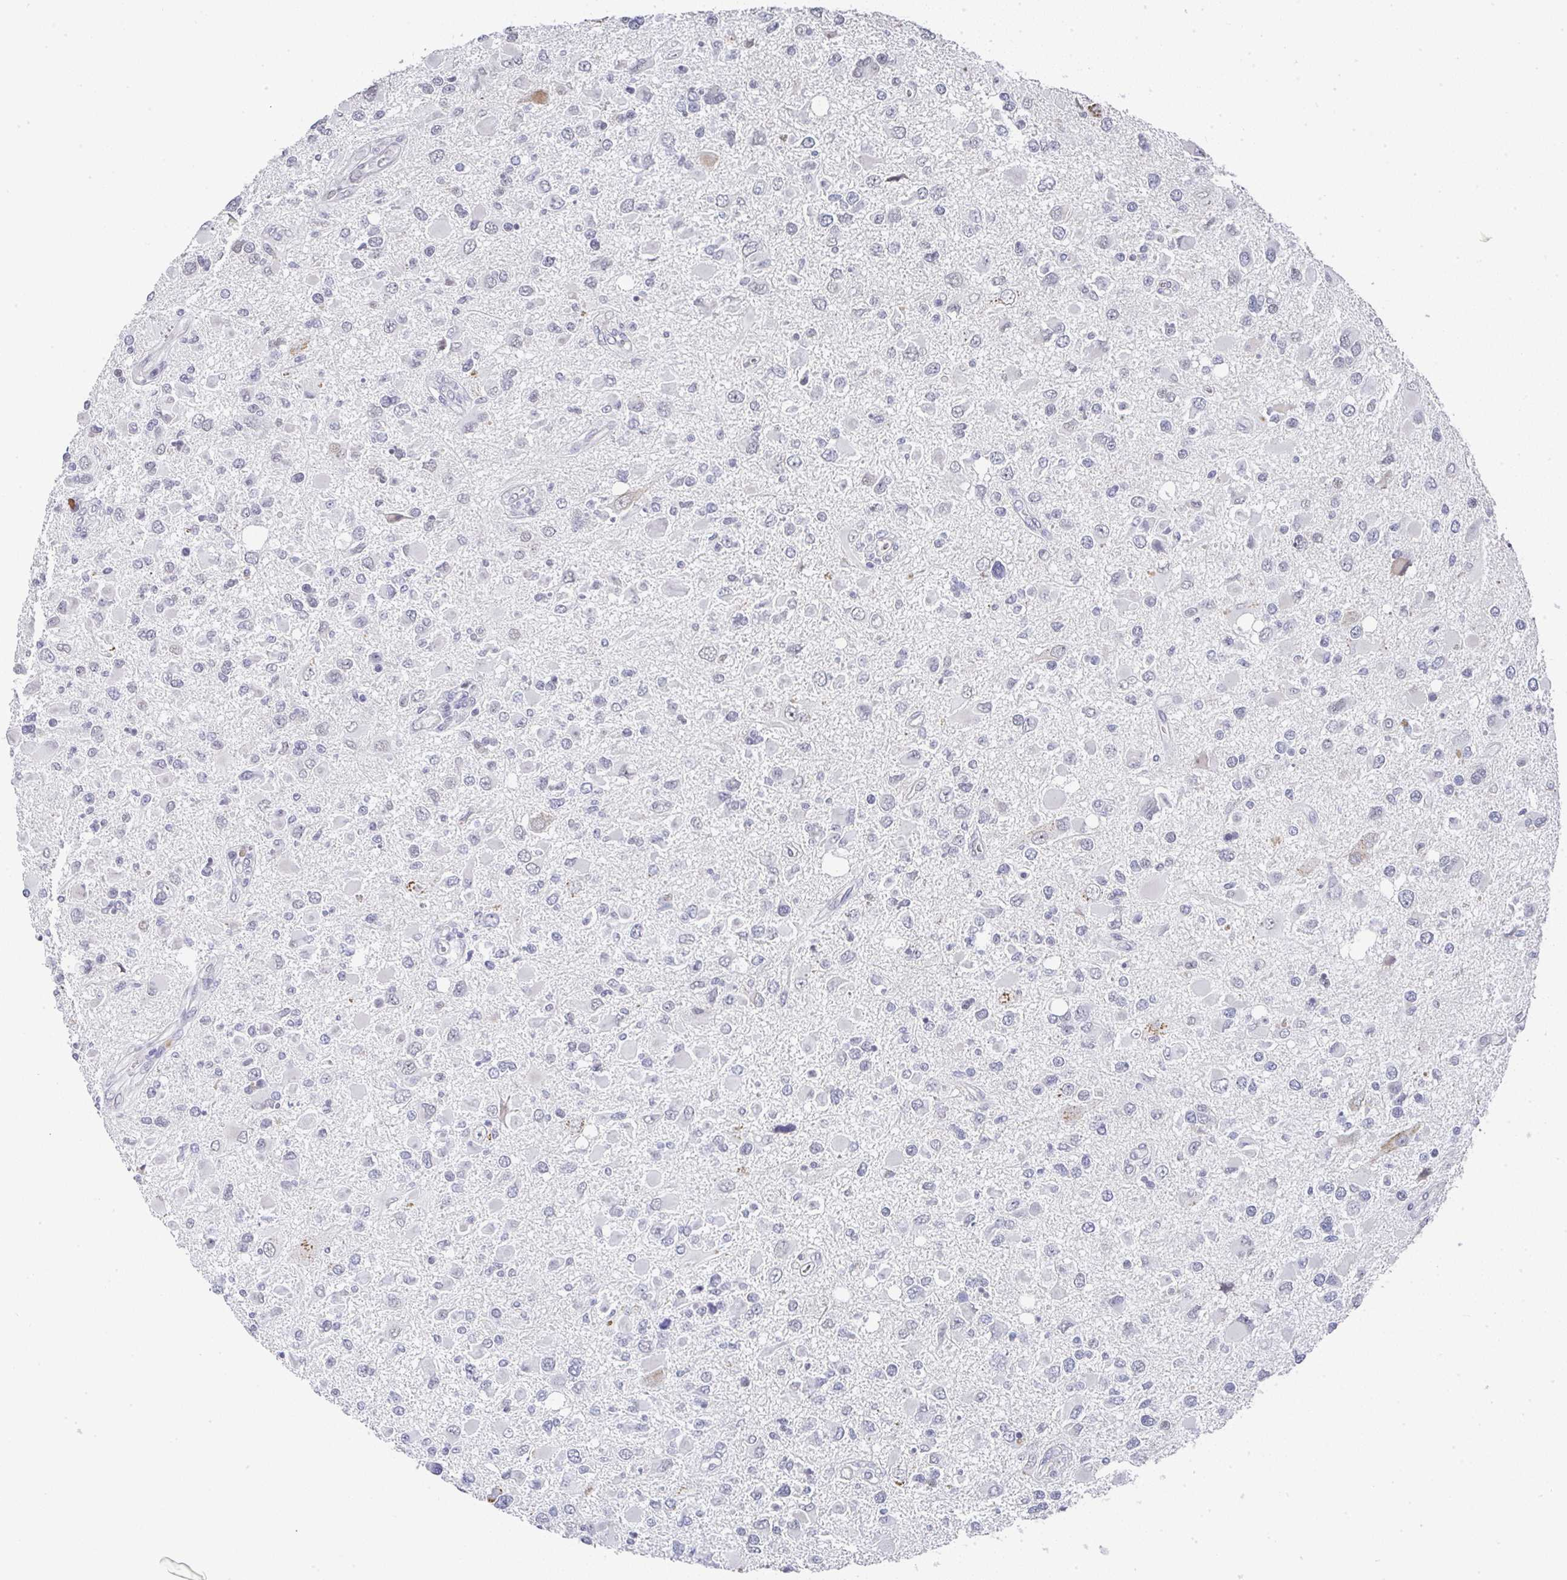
{"staining": {"intensity": "negative", "quantity": "none", "location": "none"}, "tissue": "glioma", "cell_type": "Tumor cells", "image_type": "cancer", "snomed": [{"axis": "morphology", "description": "Glioma, malignant, High grade"}, {"axis": "topography", "description": "Brain"}], "caption": "Tumor cells are negative for brown protein staining in malignant glioma (high-grade).", "gene": "NCF1", "patient": {"sex": "male", "age": 53}}